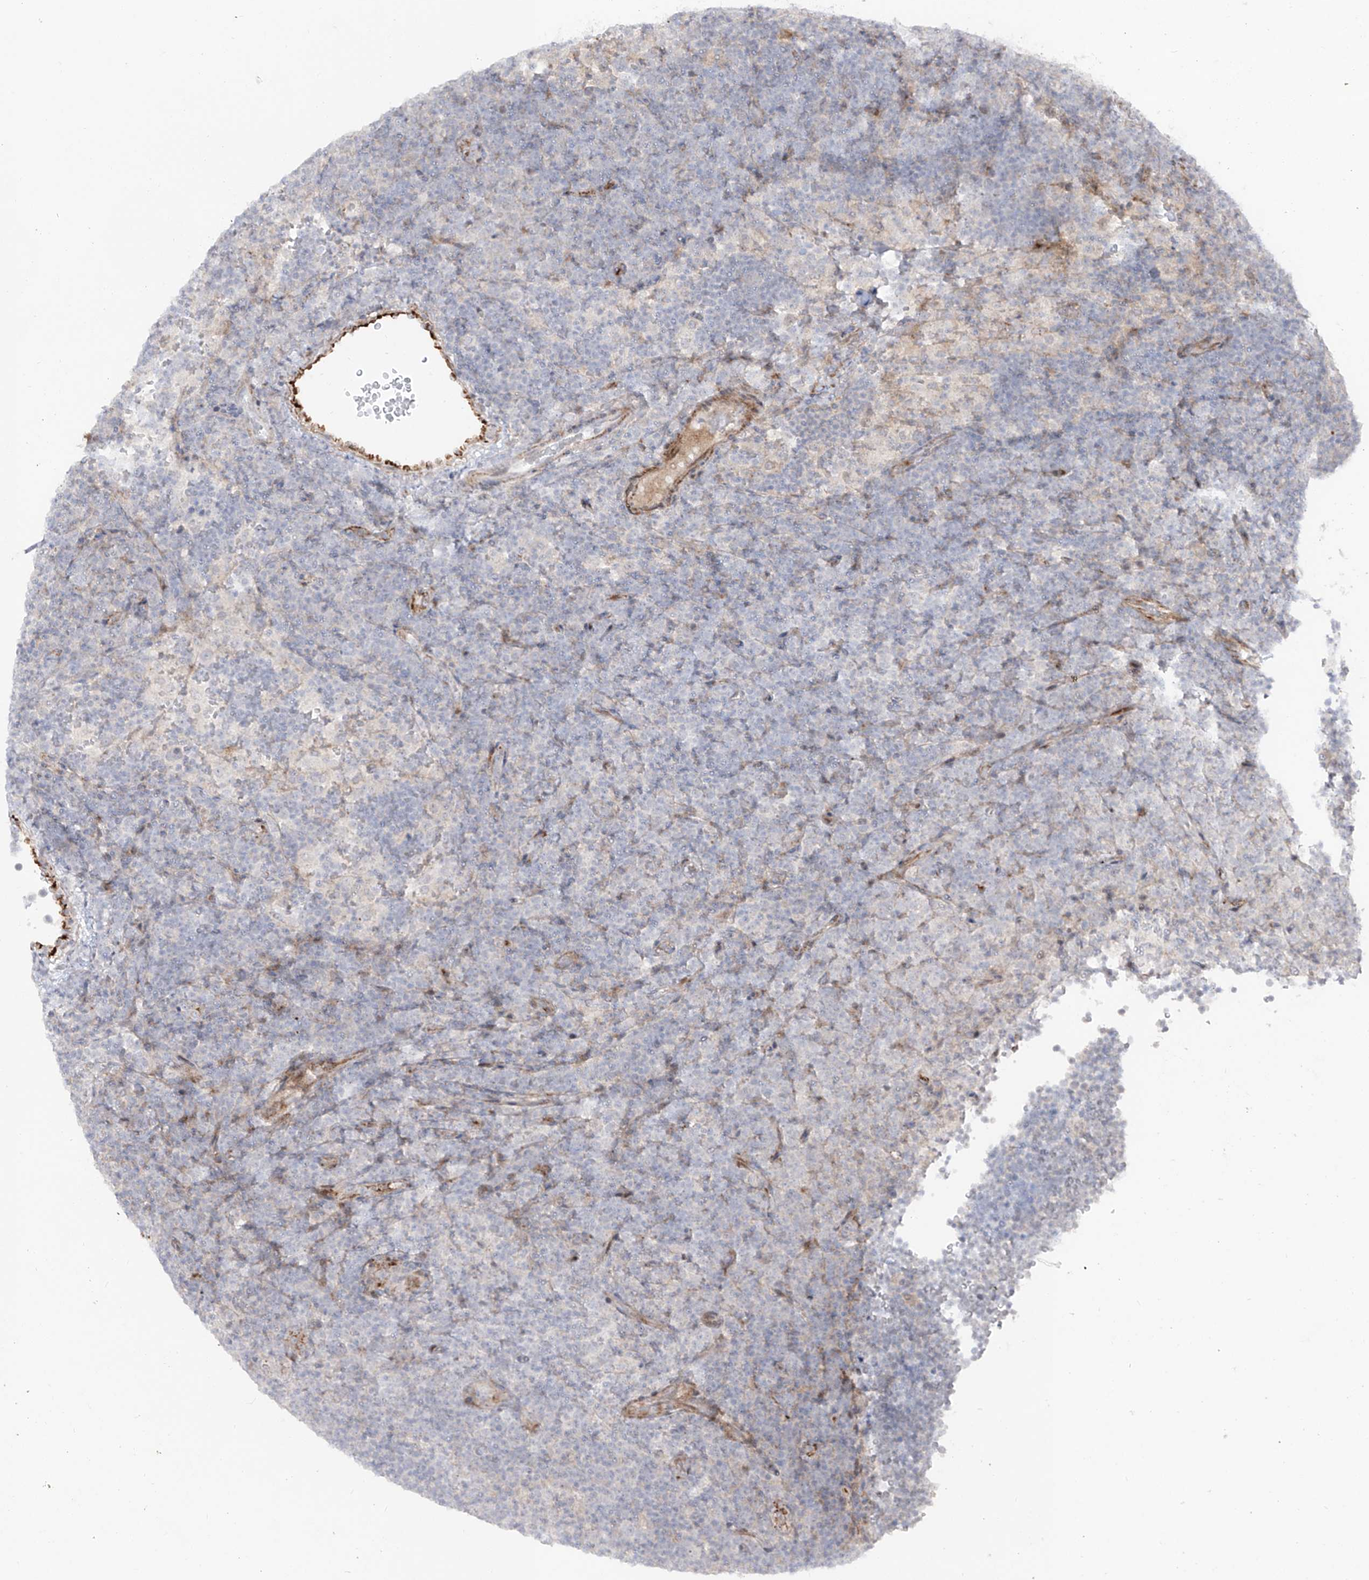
{"staining": {"intensity": "negative", "quantity": "none", "location": "none"}, "tissue": "lymphoma", "cell_type": "Tumor cells", "image_type": "cancer", "snomed": [{"axis": "morphology", "description": "Hodgkin's disease, NOS"}, {"axis": "topography", "description": "Lymph node"}], "caption": "This image is of lymphoma stained with immunohistochemistry (IHC) to label a protein in brown with the nuclei are counter-stained blue. There is no staining in tumor cells.", "gene": "ZNF180", "patient": {"sex": "female", "age": 57}}